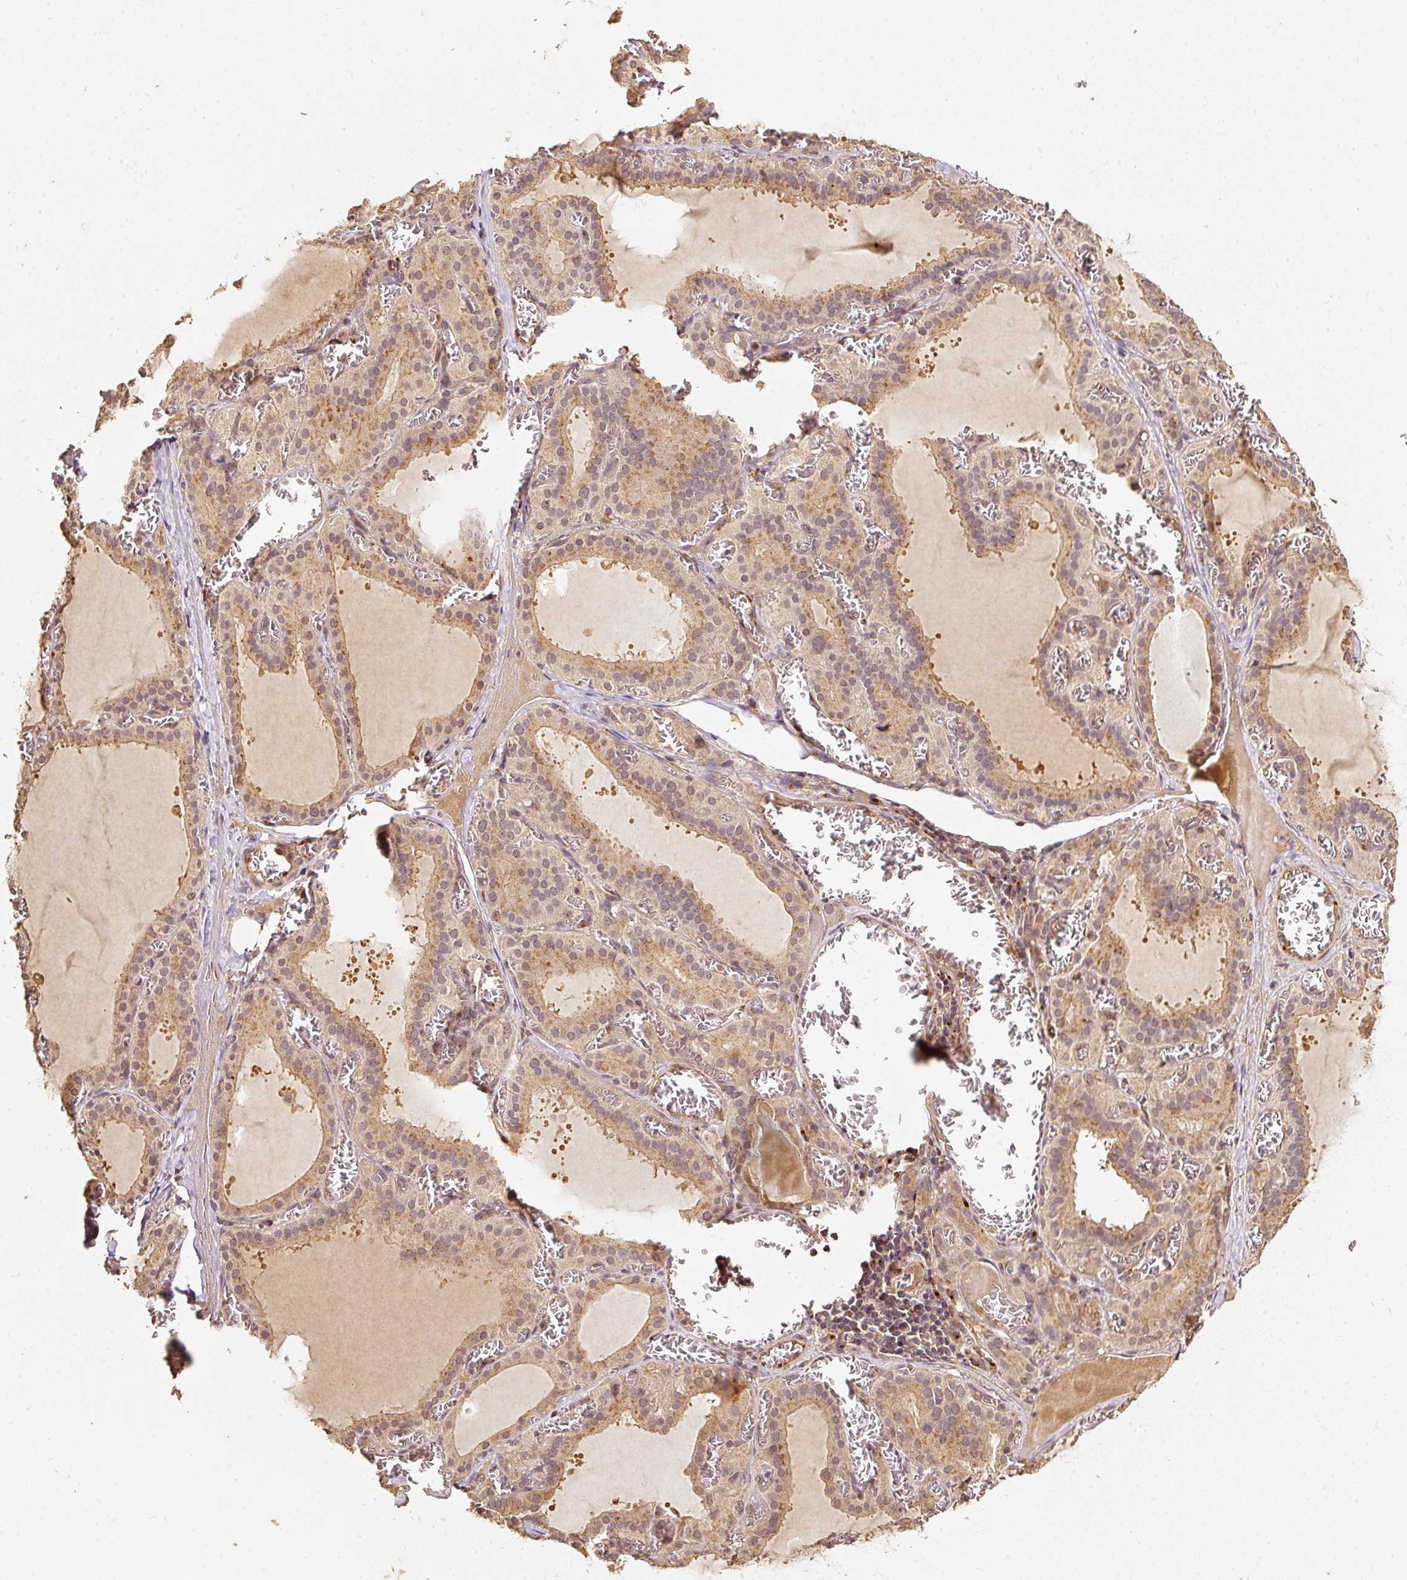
{"staining": {"intensity": "moderate", "quantity": ">75%", "location": "cytoplasmic/membranous"}, "tissue": "thyroid gland", "cell_type": "Glandular cells", "image_type": "normal", "snomed": [{"axis": "morphology", "description": "Normal tissue, NOS"}, {"axis": "topography", "description": "Thyroid gland"}], "caption": "Immunohistochemistry (IHC) image of normal human thyroid gland stained for a protein (brown), which demonstrates medium levels of moderate cytoplasmic/membranous staining in approximately >75% of glandular cells.", "gene": "FUT8", "patient": {"sex": "female", "age": 30}}